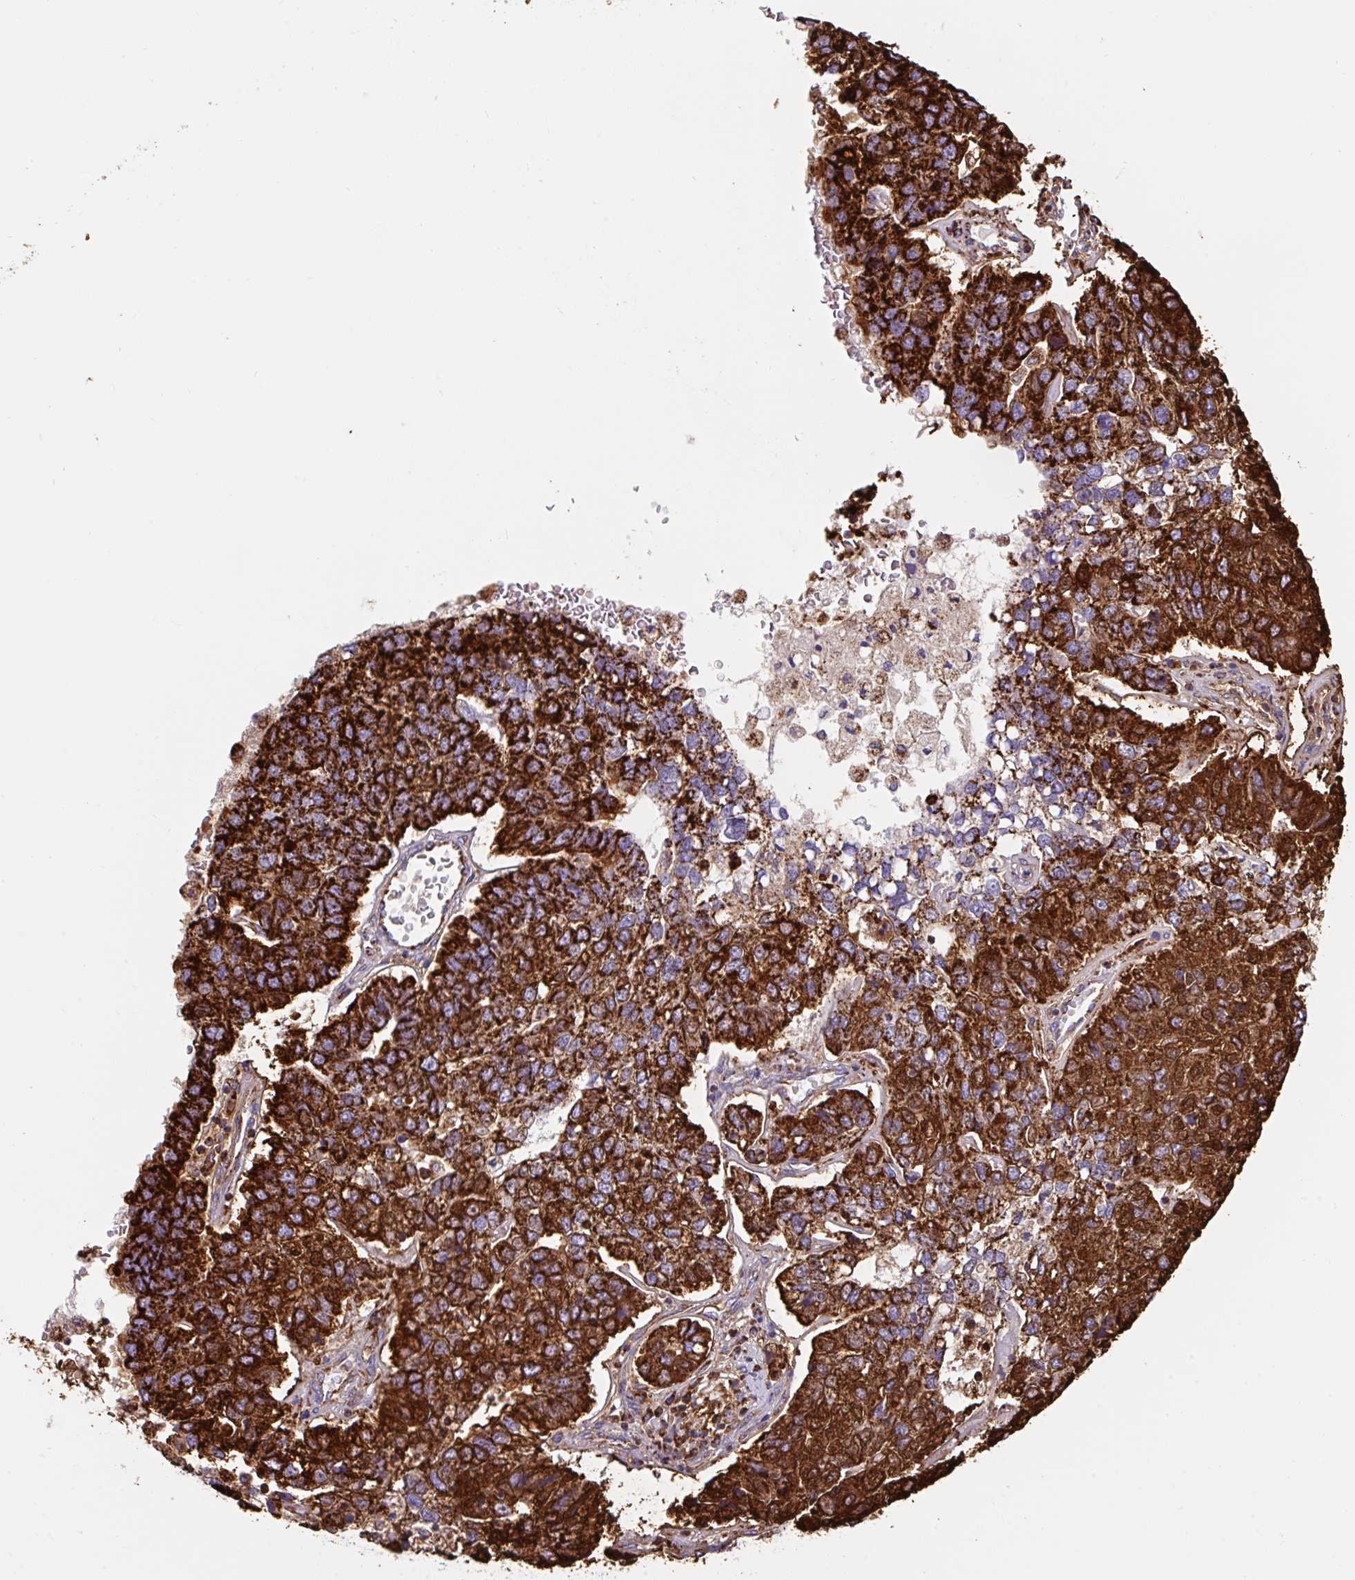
{"staining": {"intensity": "strong", "quantity": ">75%", "location": "cytoplasmic/membranous"}, "tissue": "pancreatic cancer", "cell_type": "Tumor cells", "image_type": "cancer", "snomed": [{"axis": "morphology", "description": "Adenocarcinoma, NOS"}, {"axis": "topography", "description": "Pancreas"}], "caption": "Protein expression analysis of human pancreatic cancer (adenocarcinoma) reveals strong cytoplasmic/membranous positivity in approximately >75% of tumor cells.", "gene": "ANKRD33B", "patient": {"sex": "female", "age": 61}}